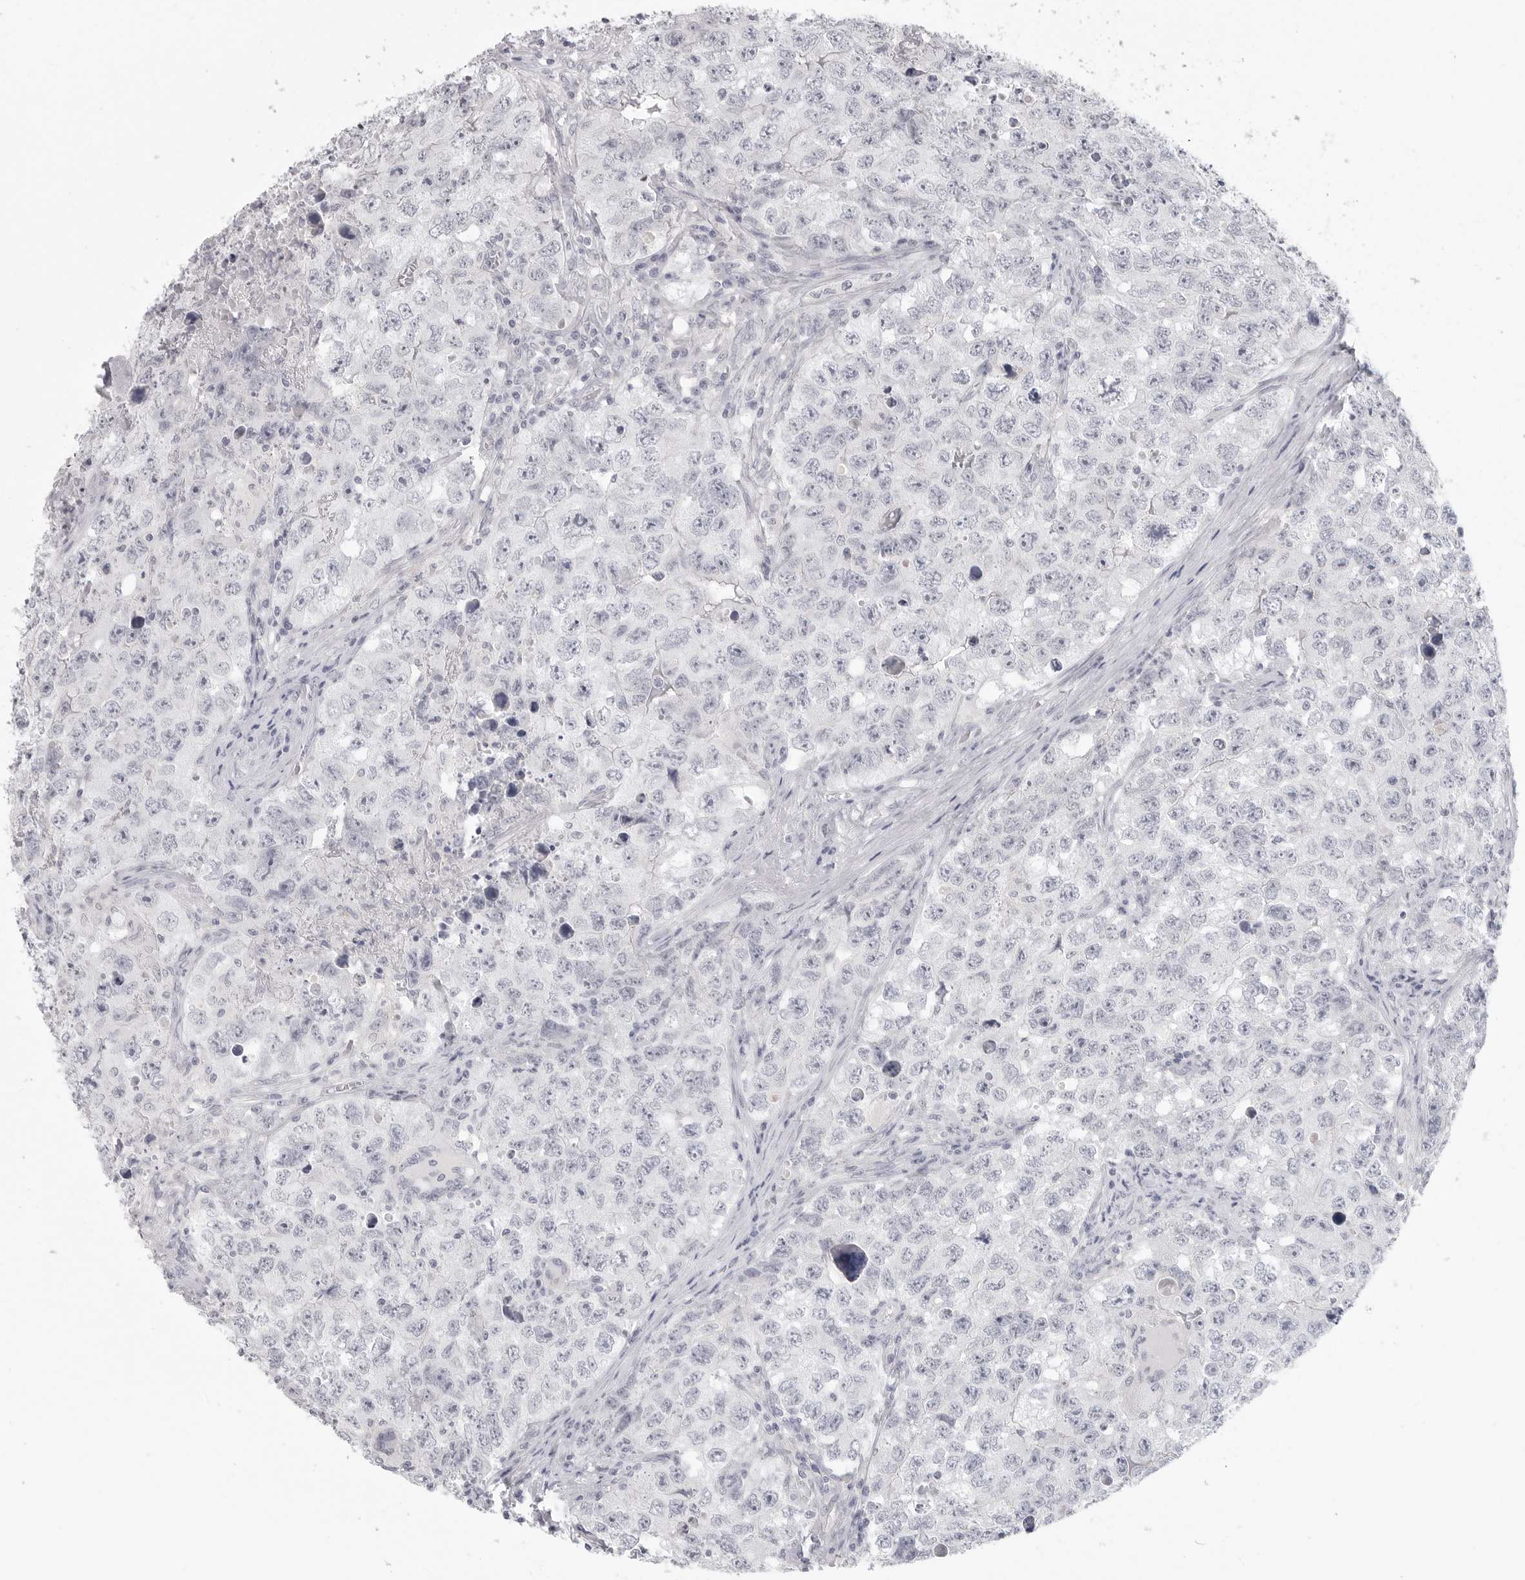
{"staining": {"intensity": "negative", "quantity": "none", "location": "none"}, "tissue": "testis cancer", "cell_type": "Tumor cells", "image_type": "cancer", "snomed": [{"axis": "morphology", "description": "Seminoma, NOS"}, {"axis": "morphology", "description": "Carcinoma, Embryonal, NOS"}, {"axis": "topography", "description": "Testis"}], "caption": "Tumor cells show no significant protein expression in testis cancer.", "gene": "HMGCS2", "patient": {"sex": "male", "age": 43}}